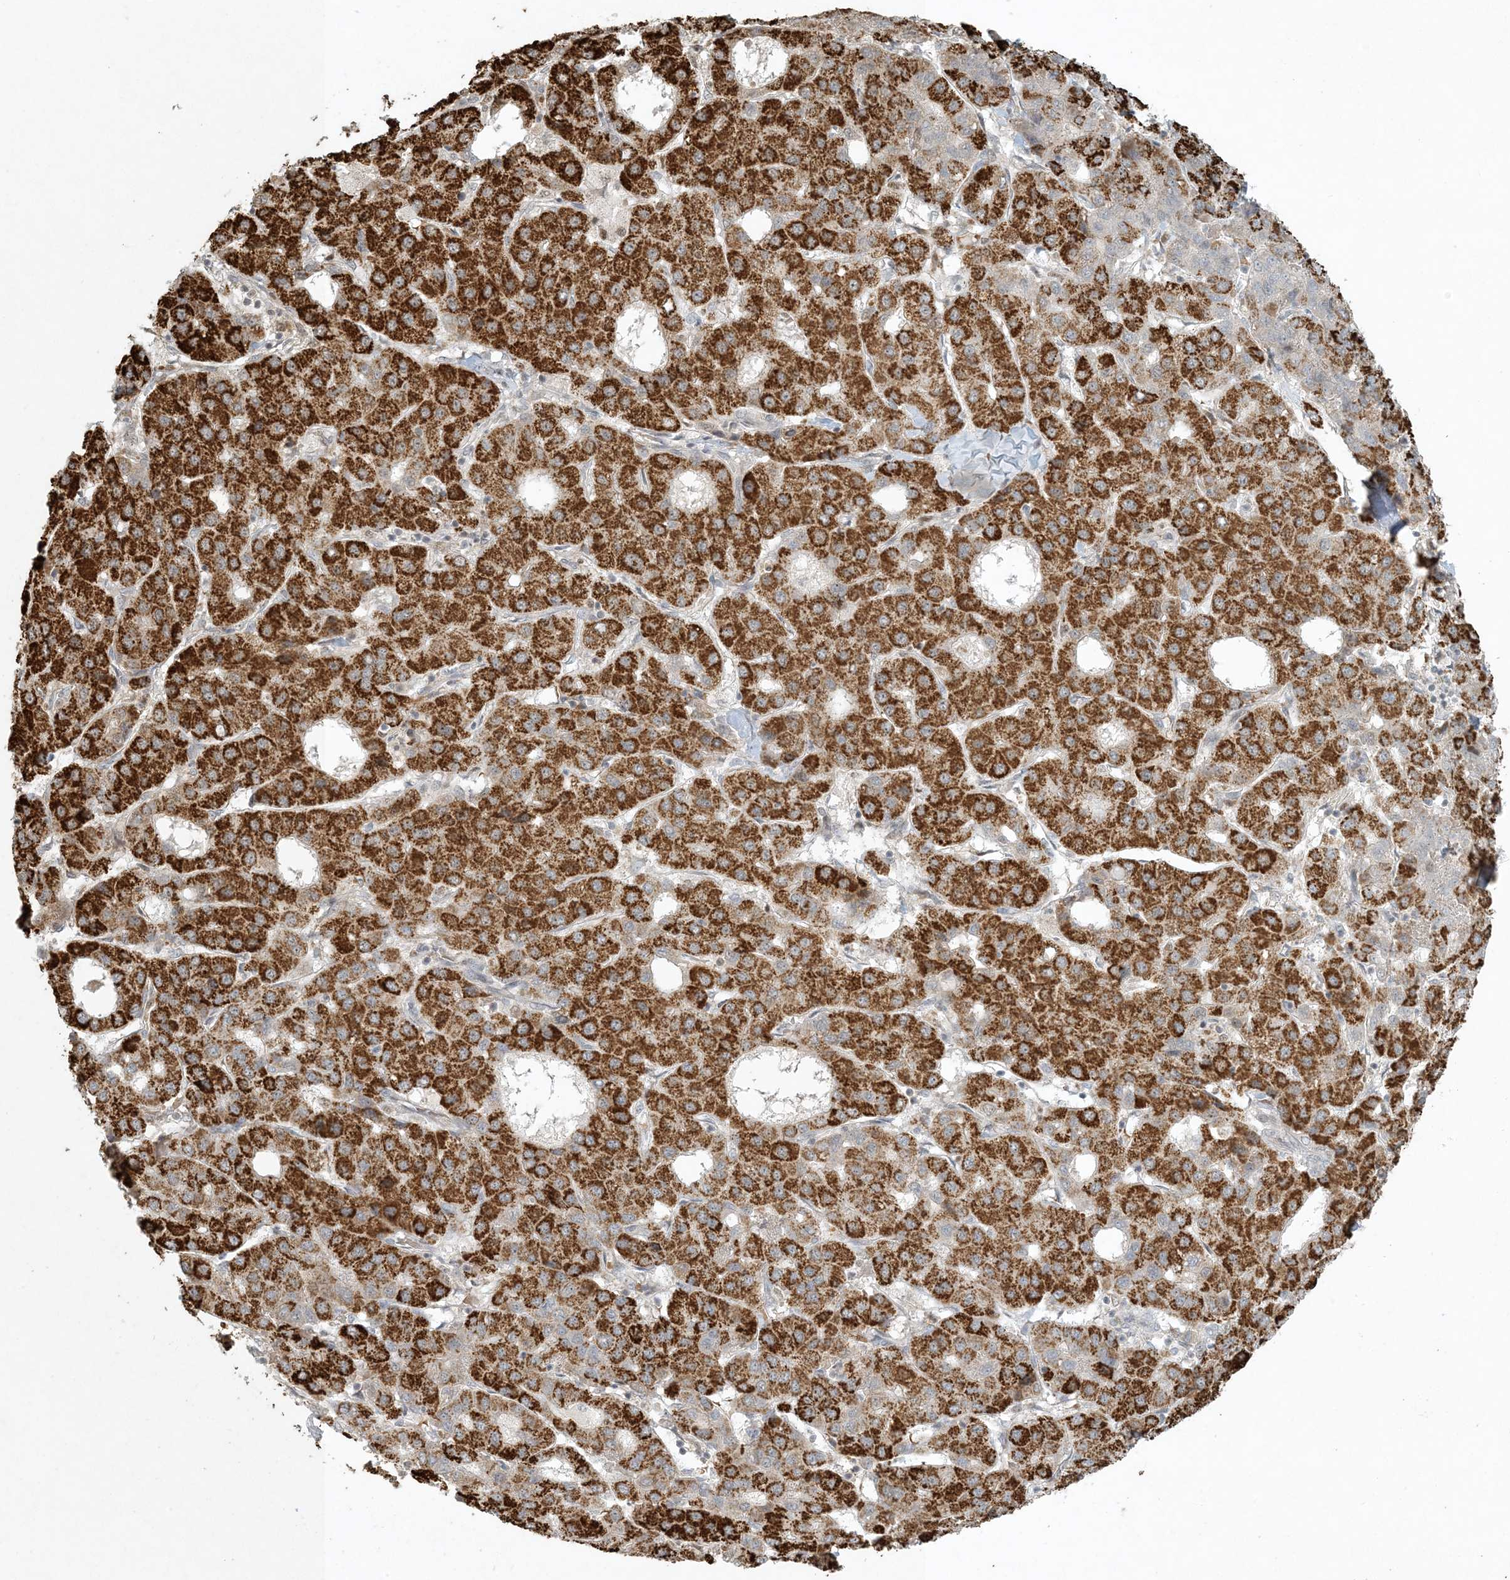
{"staining": {"intensity": "strong", "quantity": ">75%", "location": "cytoplasmic/membranous"}, "tissue": "liver cancer", "cell_type": "Tumor cells", "image_type": "cancer", "snomed": [{"axis": "morphology", "description": "Carcinoma, Hepatocellular, NOS"}, {"axis": "topography", "description": "Liver"}], "caption": "High-magnification brightfield microscopy of liver cancer (hepatocellular carcinoma) stained with DAB (3,3'-diaminobenzidine) (brown) and counterstained with hematoxylin (blue). tumor cells exhibit strong cytoplasmic/membranous staining is identified in approximately>75% of cells.", "gene": "CTDNEP1", "patient": {"sex": "male", "age": 65}}